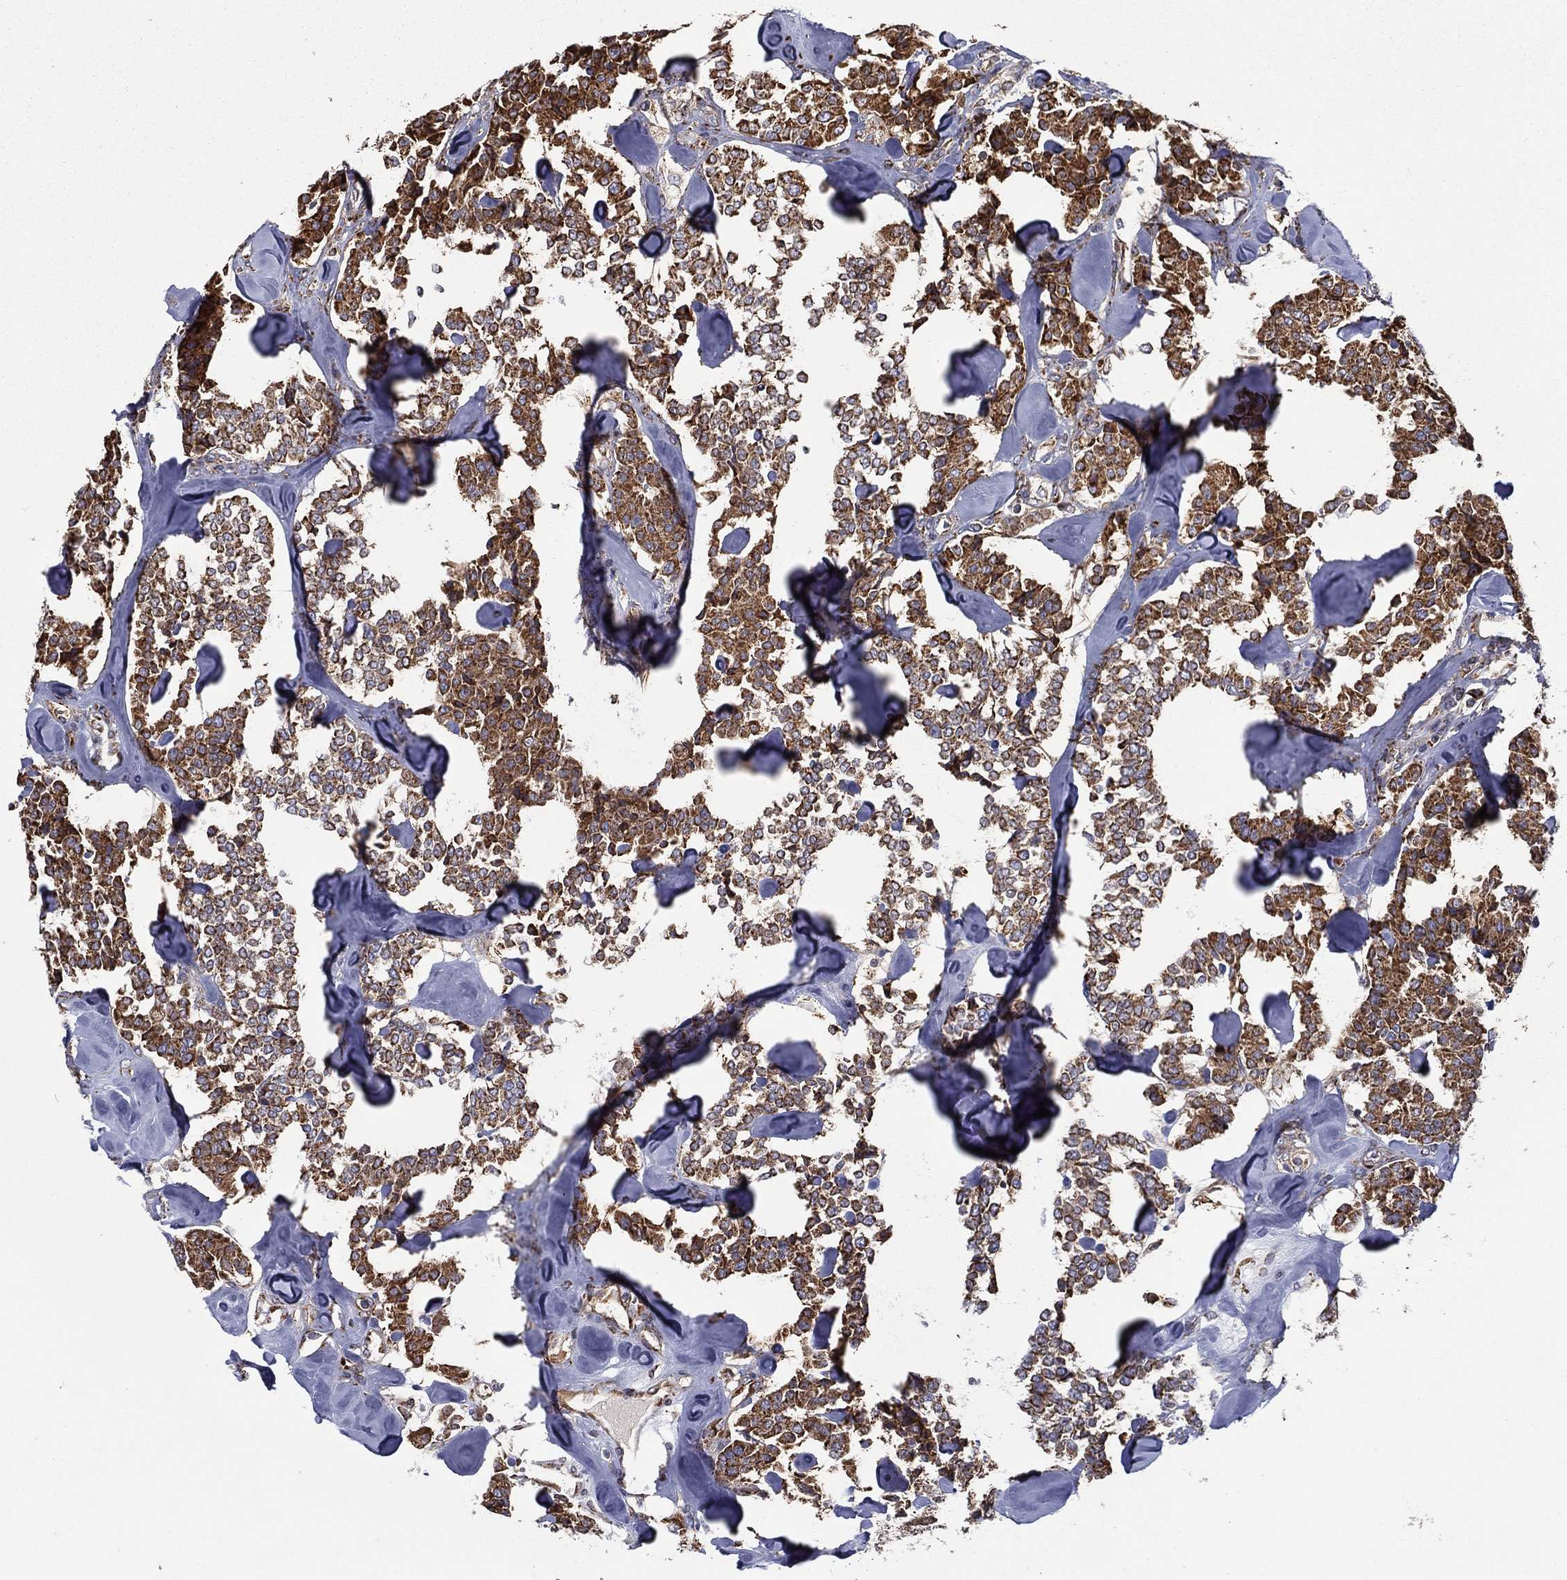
{"staining": {"intensity": "strong", "quantity": ">75%", "location": "cytoplasmic/membranous"}, "tissue": "carcinoid", "cell_type": "Tumor cells", "image_type": "cancer", "snomed": [{"axis": "morphology", "description": "Carcinoid, malignant, NOS"}, {"axis": "topography", "description": "Pancreas"}], "caption": "Malignant carcinoid stained with a protein marker reveals strong staining in tumor cells.", "gene": "MT-CYB", "patient": {"sex": "male", "age": 41}}